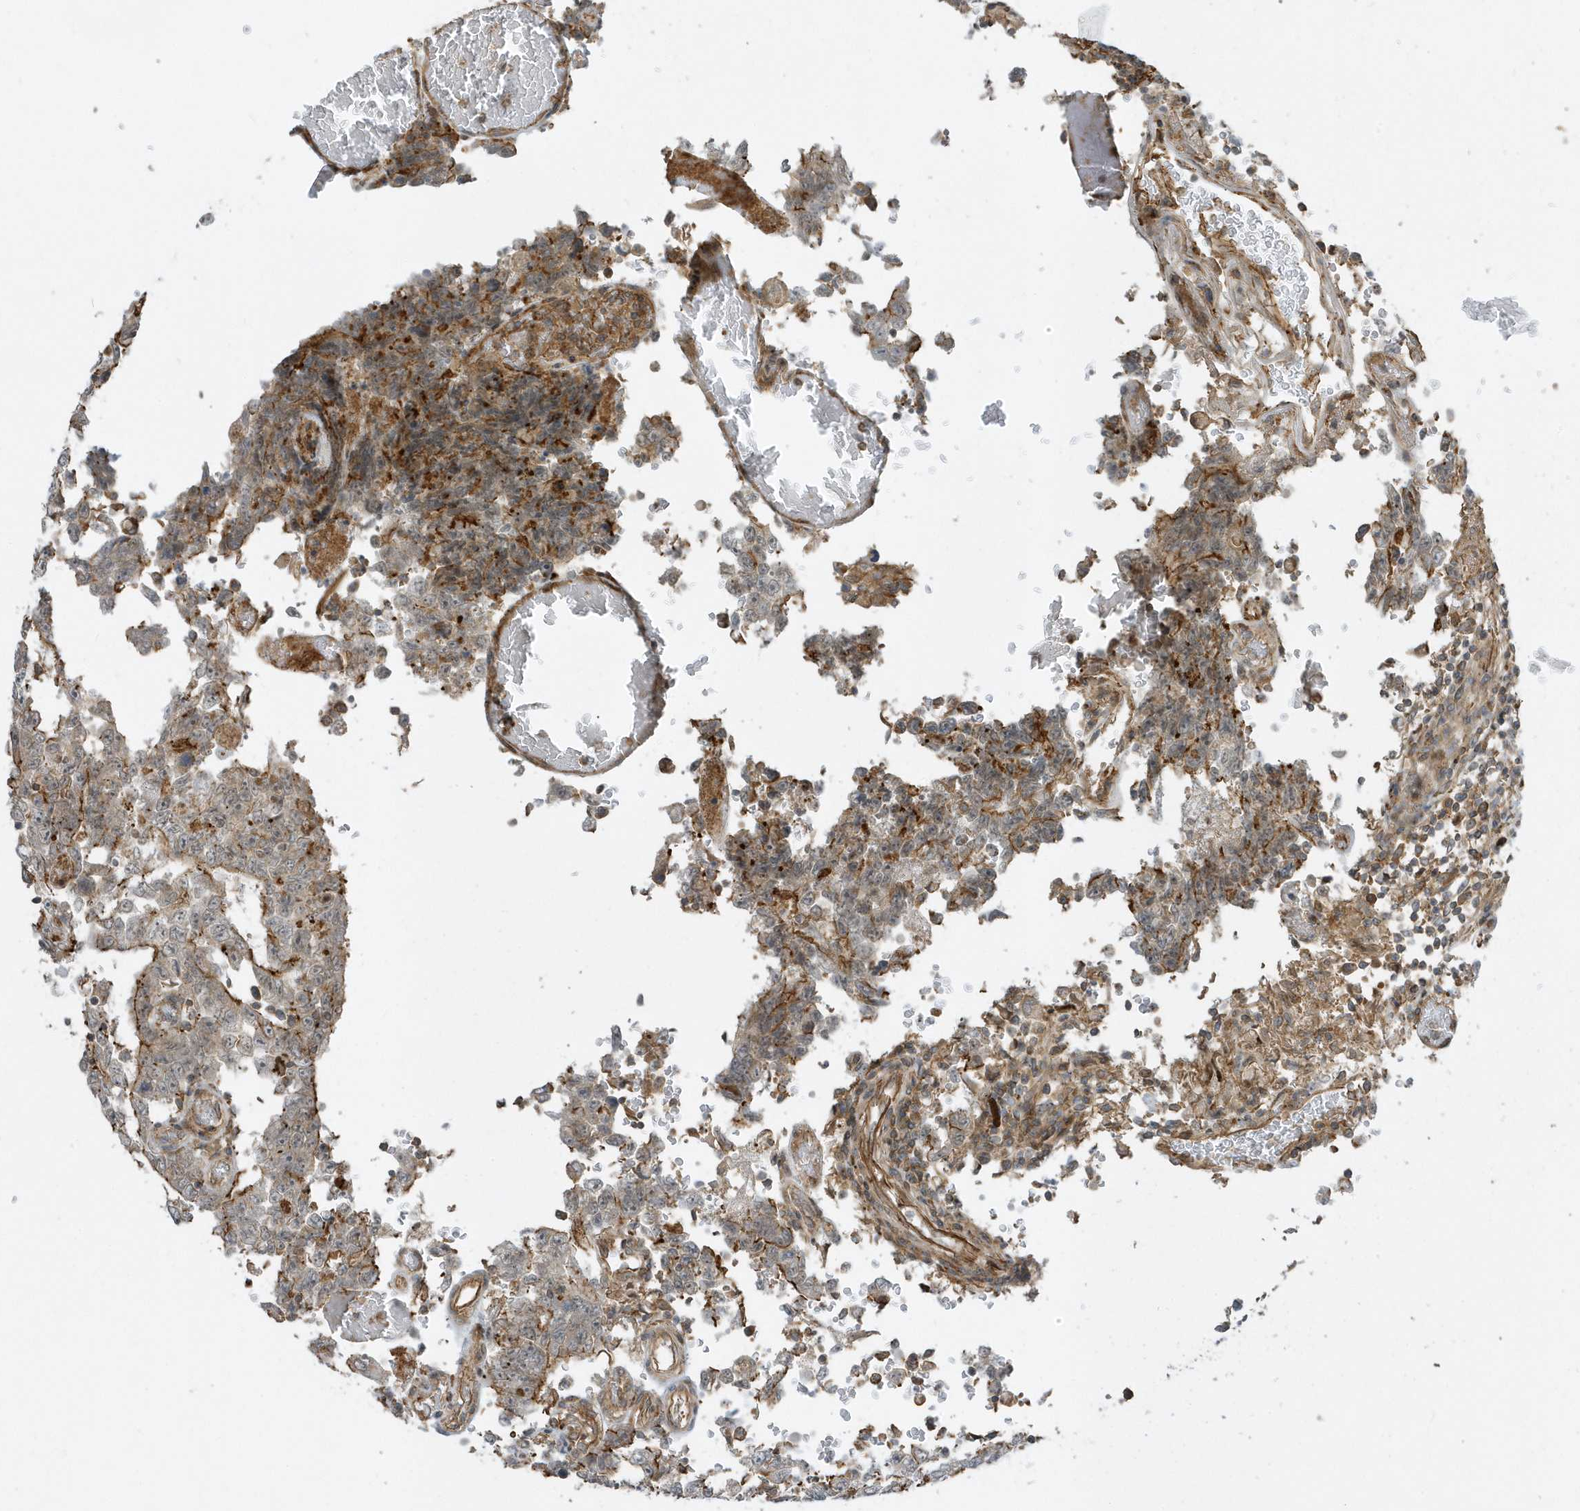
{"staining": {"intensity": "moderate", "quantity": "<25%", "location": "cytoplasmic/membranous"}, "tissue": "testis cancer", "cell_type": "Tumor cells", "image_type": "cancer", "snomed": [{"axis": "morphology", "description": "Carcinoma, Embryonal, NOS"}, {"axis": "topography", "description": "Testis"}], "caption": "This is a histology image of immunohistochemistry staining of testis cancer, which shows moderate expression in the cytoplasmic/membranous of tumor cells.", "gene": "ZBTB8A", "patient": {"sex": "male", "age": 26}}